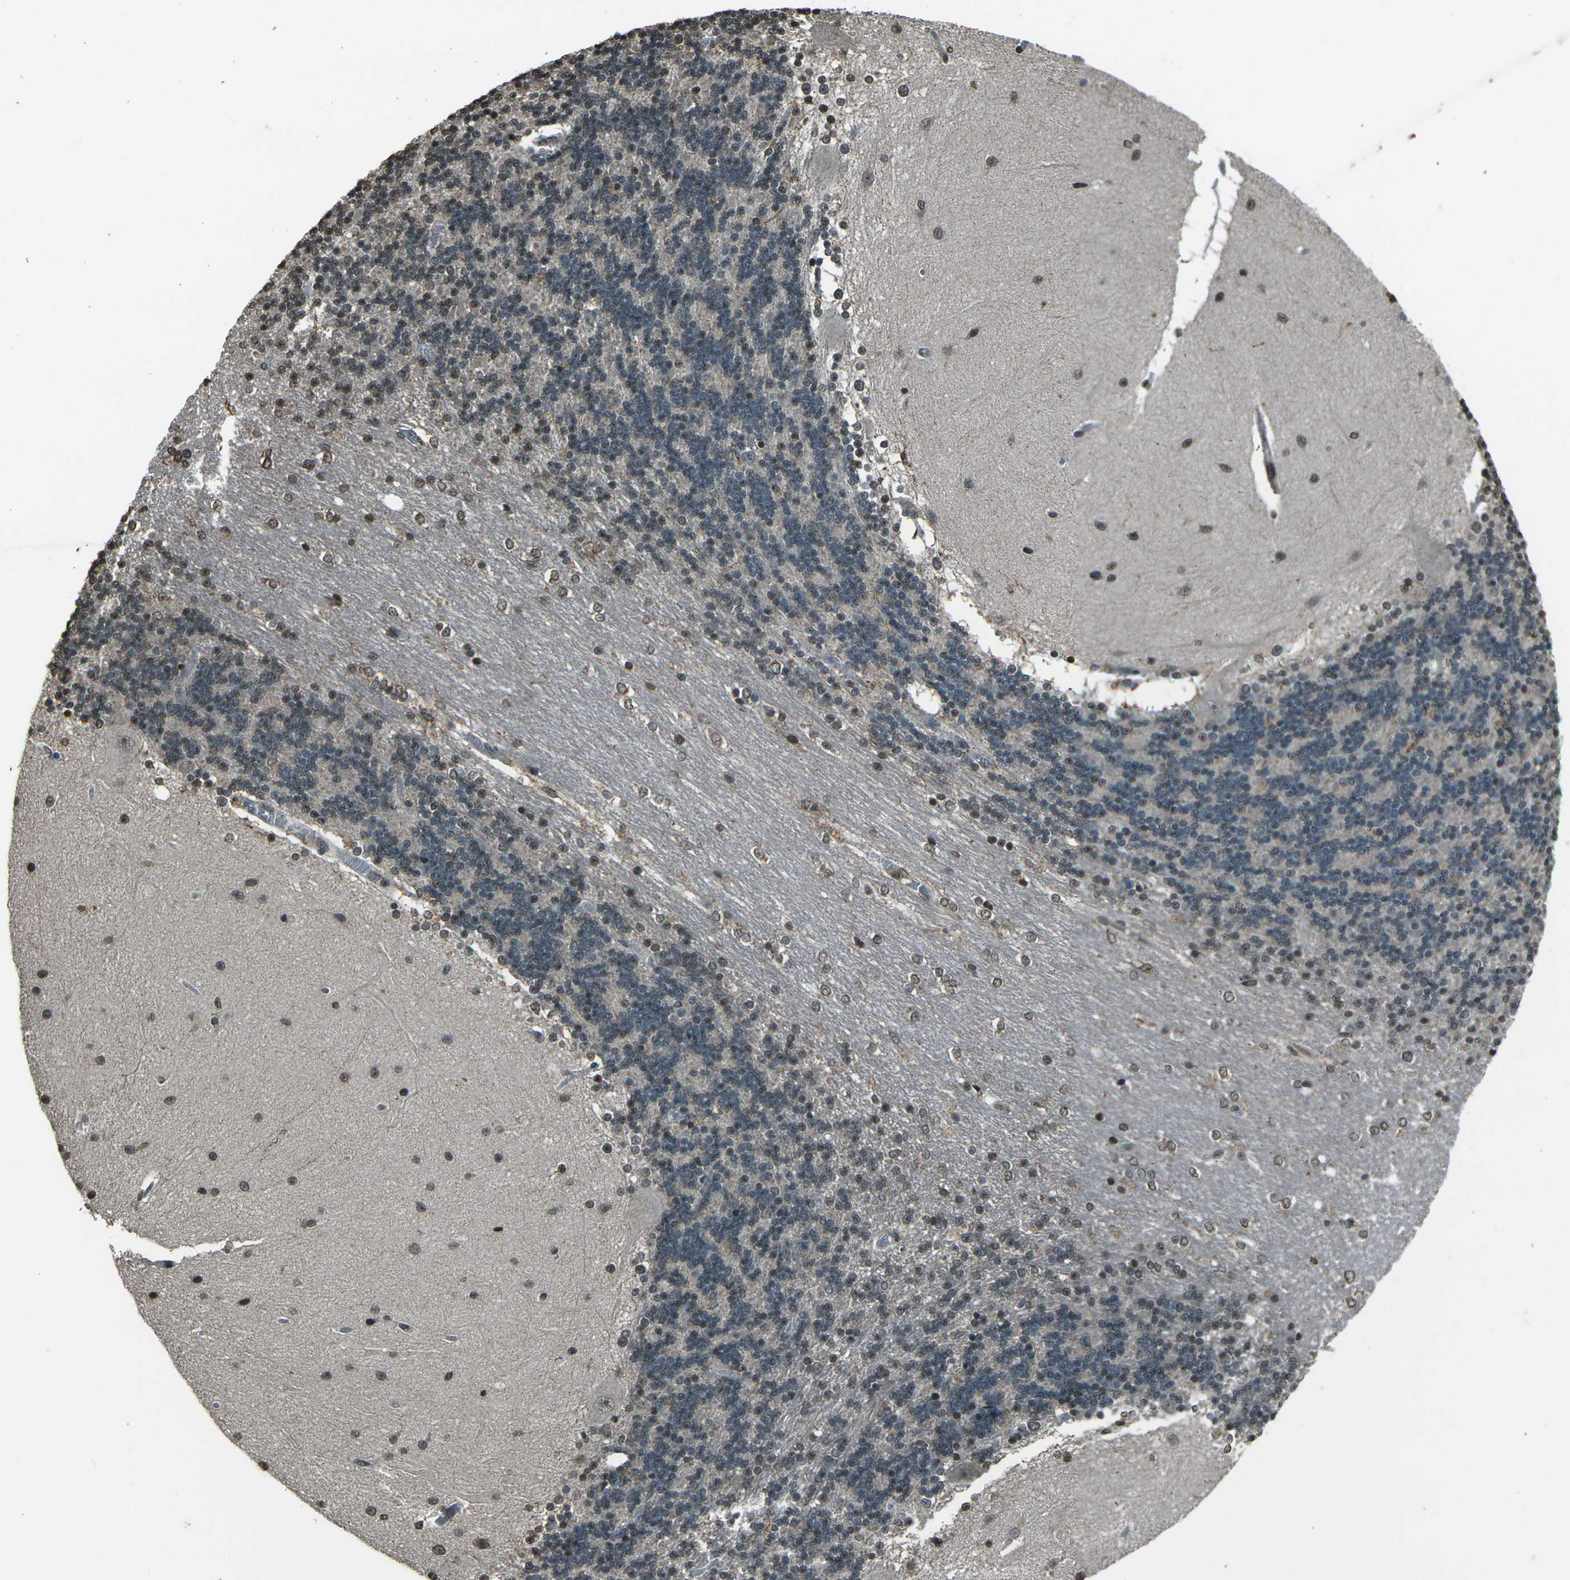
{"staining": {"intensity": "weak", "quantity": "<25%", "location": "nuclear"}, "tissue": "cerebellum", "cell_type": "Cells in granular layer", "image_type": "normal", "snomed": [{"axis": "morphology", "description": "Normal tissue, NOS"}, {"axis": "topography", "description": "Cerebellum"}], "caption": "An immunohistochemistry photomicrograph of normal cerebellum is shown. There is no staining in cells in granular layer of cerebellum. Brightfield microscopy of IHC stained with DAB (3,3'-diaminobenzidine) (brown) and hematoxylin (blue), captured at high magnification.", "gene": "PRPF8", "patient": {"sex": "female", "age": 54}}